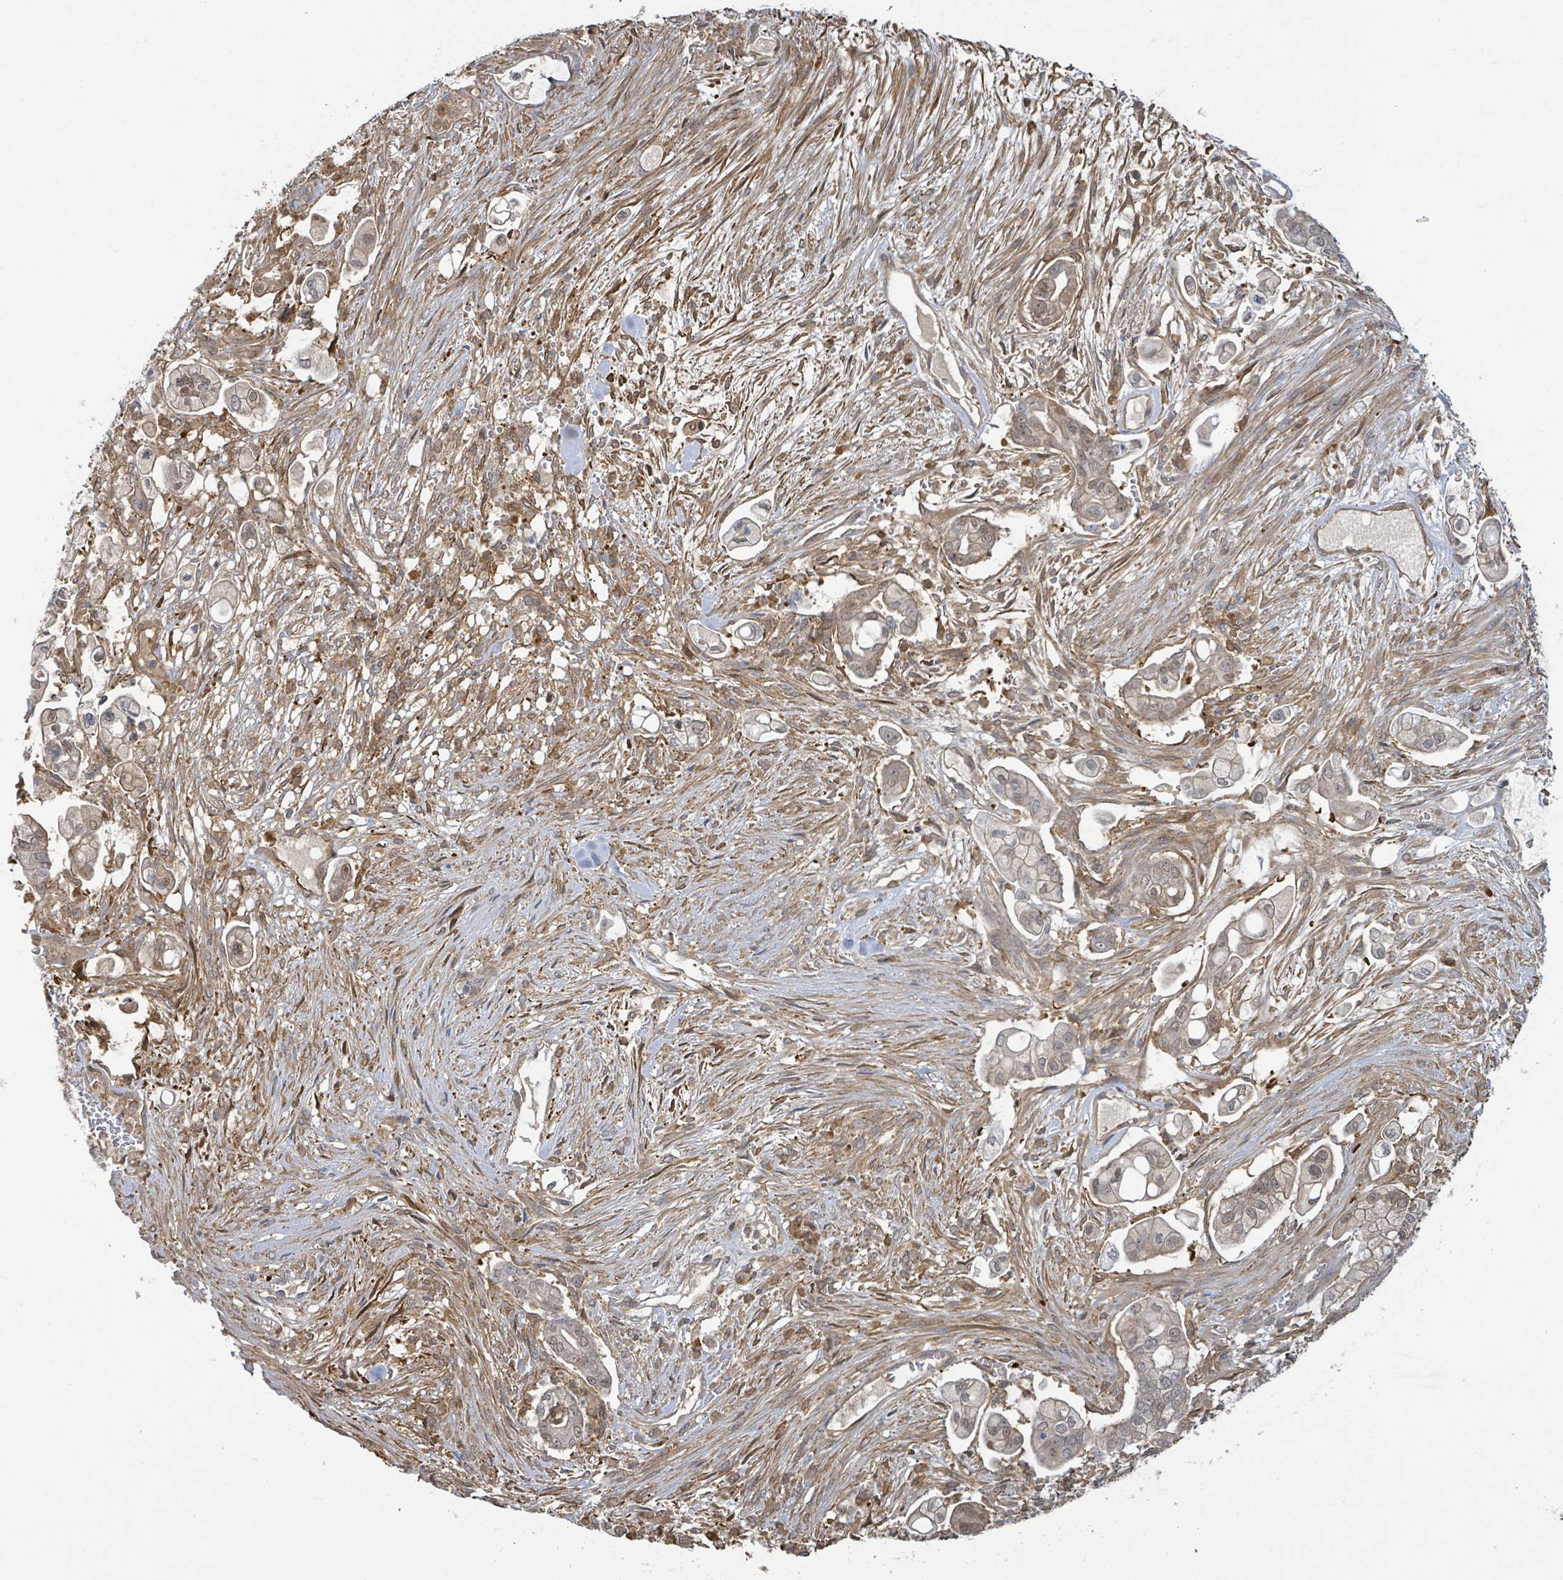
{"staining": {"intensity": "weak", "quantity": ">75%", "location": "cytoplasmic/membranous"}, "tissue": "pancreatic cancer", "cell_type": "Tumor cells", "image_type": "cancer", "snomed": [{"axis": "morphology", "description": "Adenocarcinoma, NOS"}, {"axis": "topography", "description": "Pancreas"}], "caption": "Human adenocarcinoma (pancreatic) stained with a brown dye exhibits weak cytoplasmic/membranous positive expression in approximately >75% of tumor cells.", "gene": "PGAM1", "patient": {"sex": "female", "age": 69}}